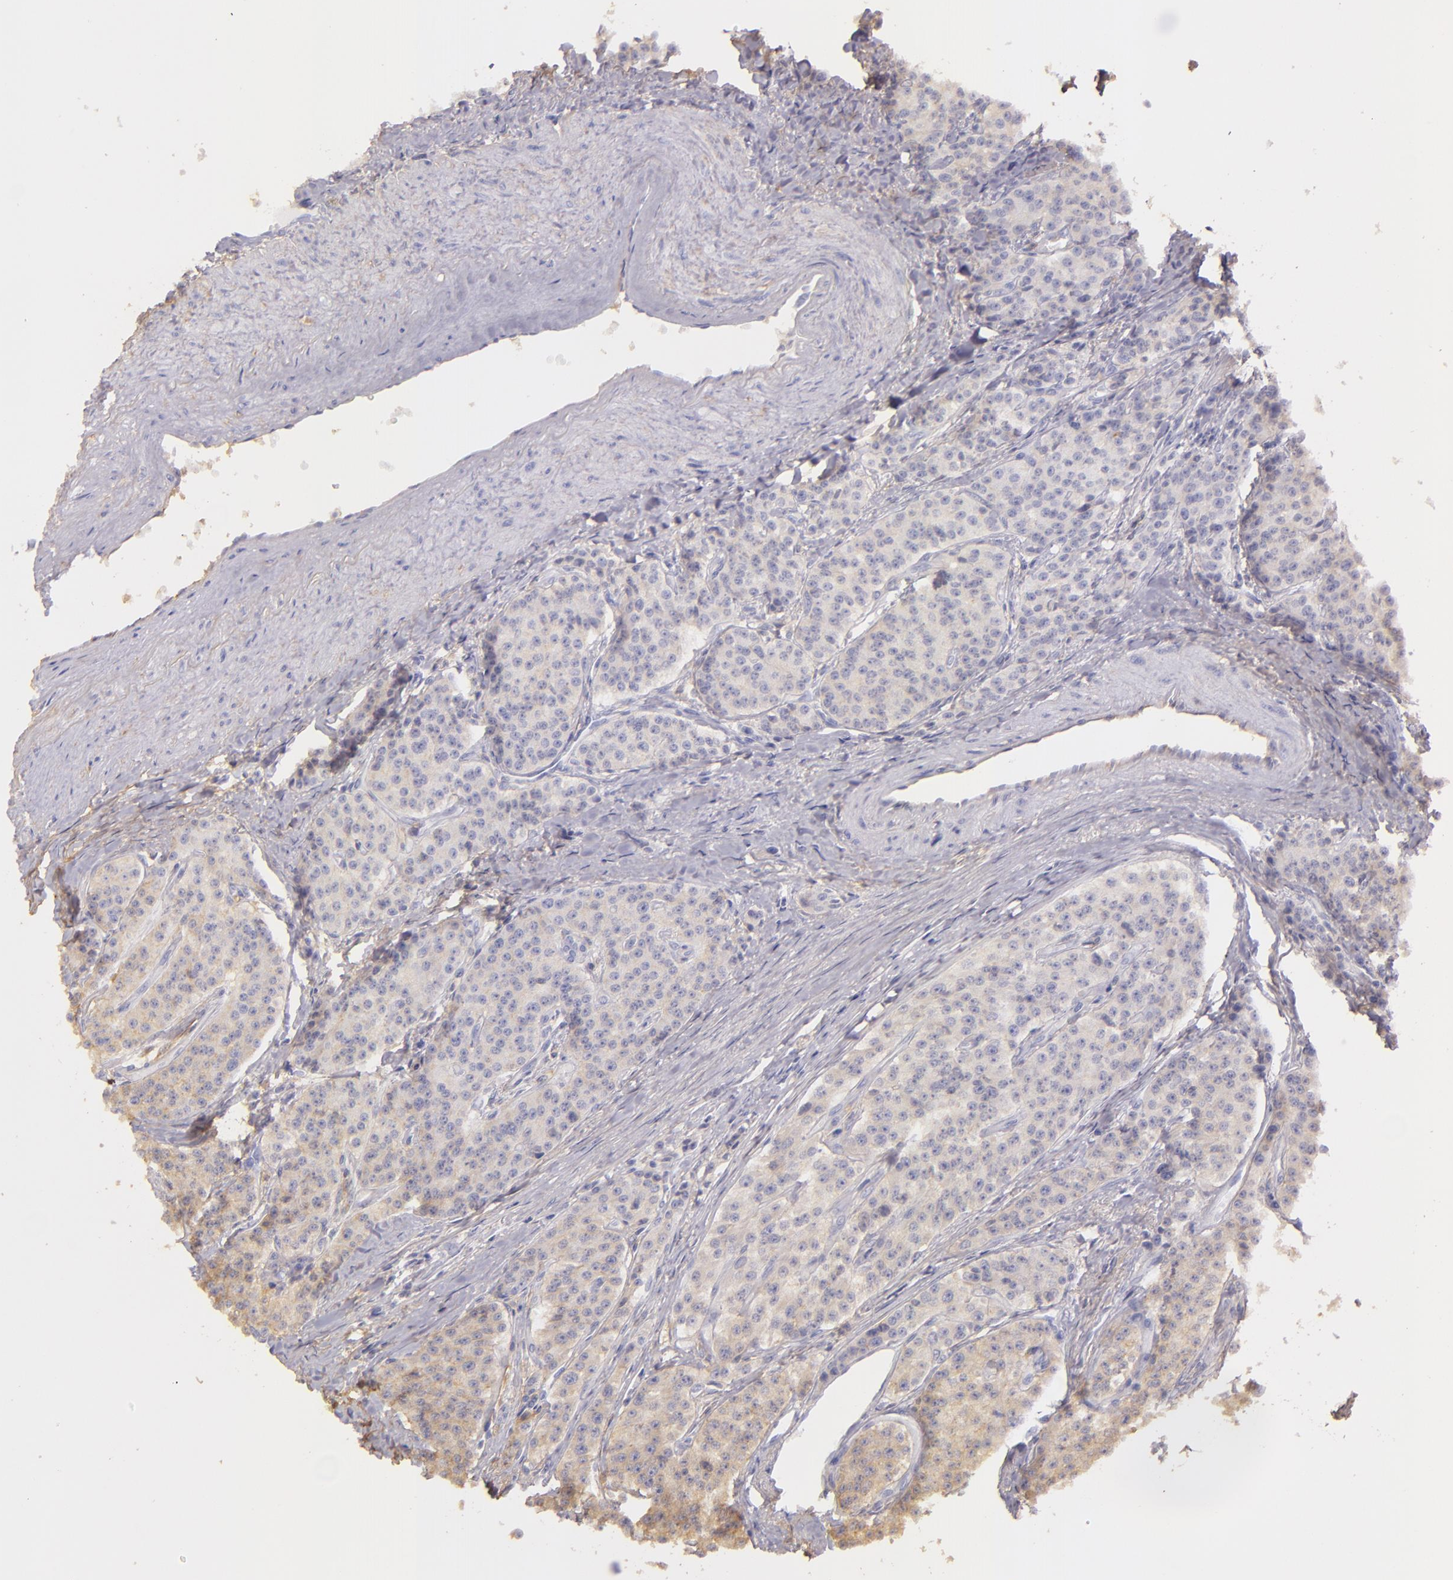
{"staining": {"intensity": "negative", "quantity": "none", "location": "none"}, "tissue": "carcinoid", "cell_type": "Tumor cells", "image_type": "cancer", "snomed": [{"axis": "morphology", "description": "Carcinoid, malignant, NOS"}, {"axis": "topography", "description": "Stomach"}], "caption": "High magnification brightfield microscopy of carcinoid stained with DAB (3,3'-diaminobenzidine) (brown) and counterstained with hematoxylin (blue): tumor cells show no significant expression.", "gene": "CD9", "patient": {"sex": "female", "age": 76}}